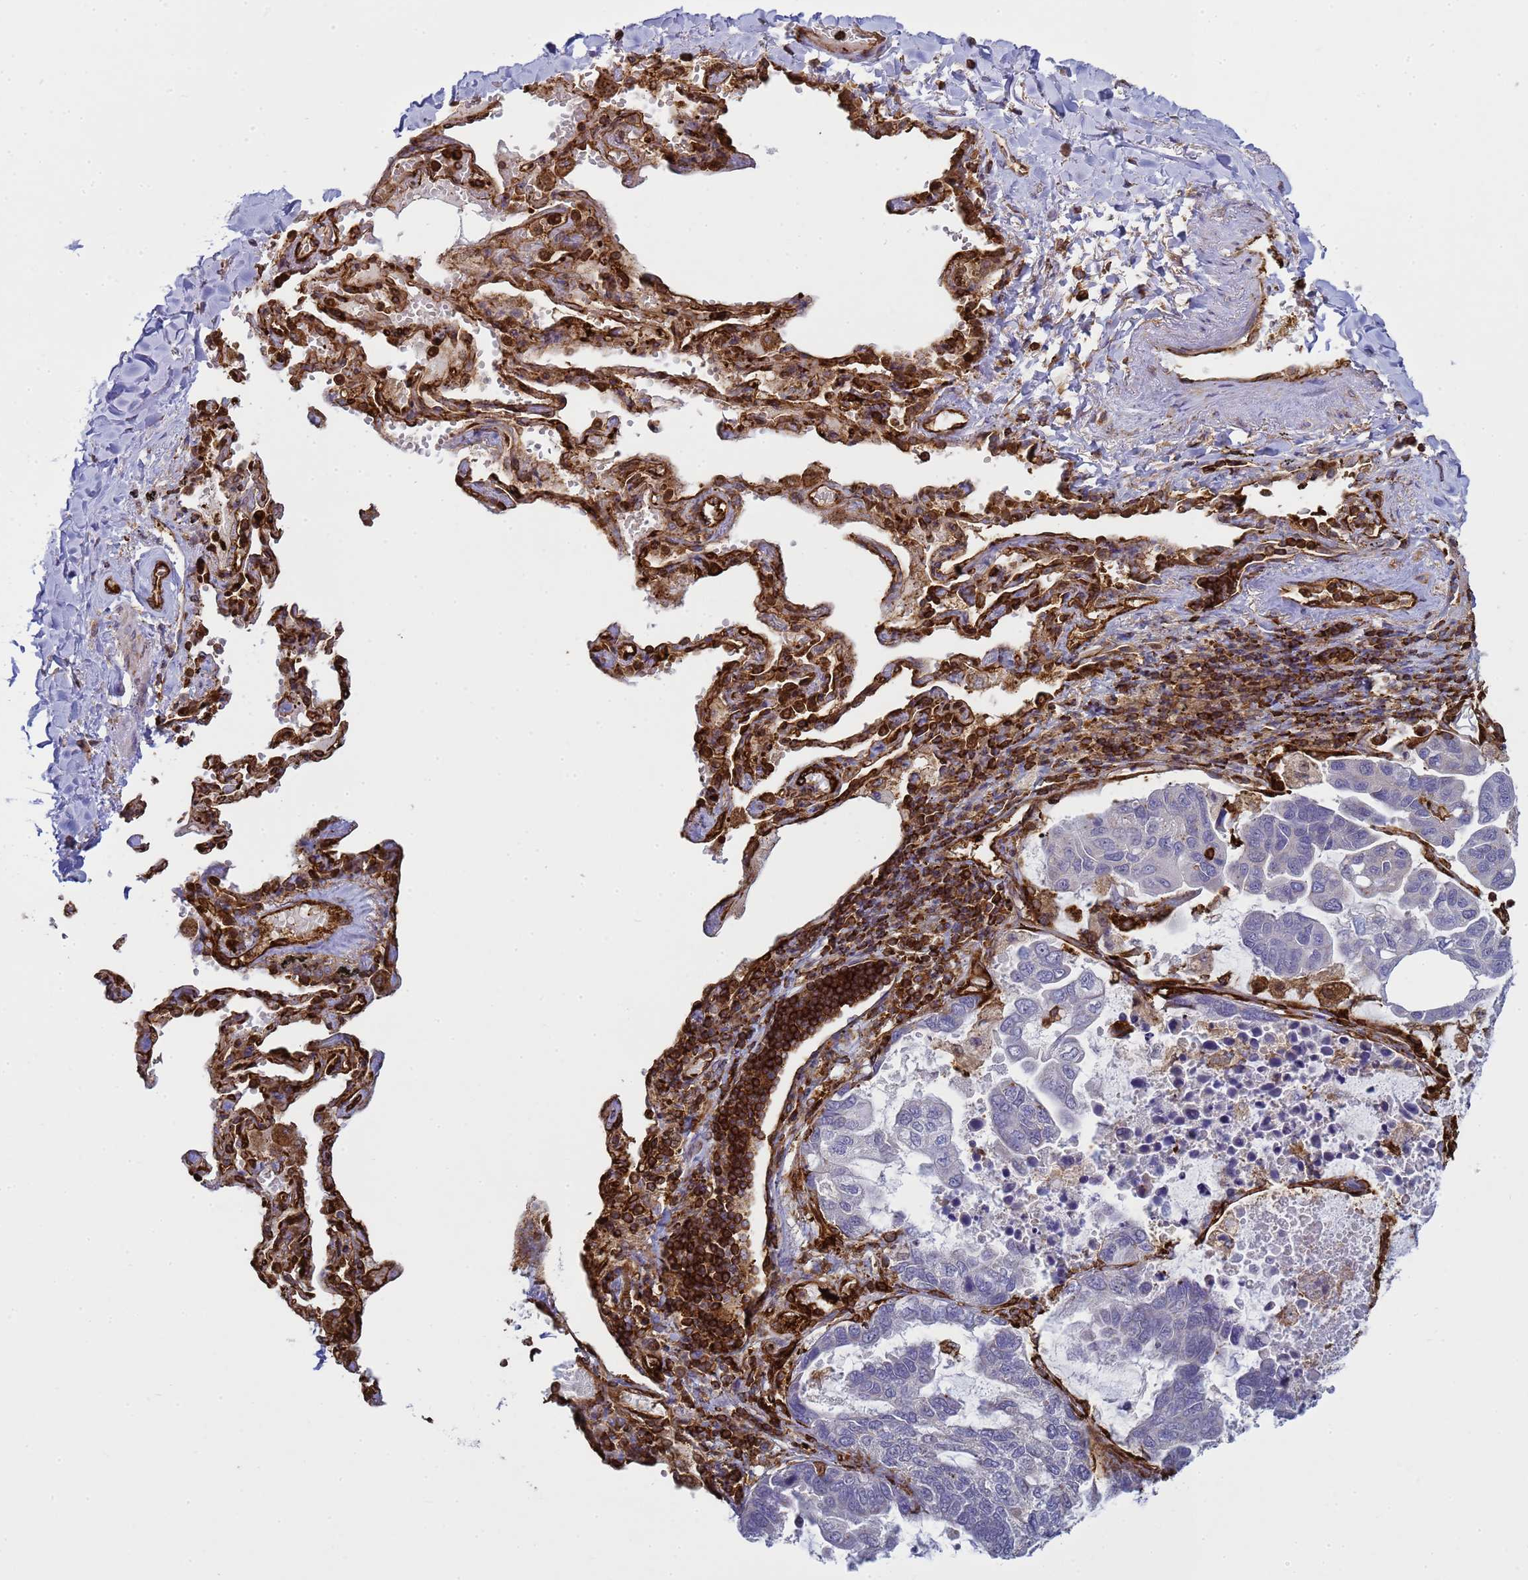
{"staining": {"intensity": "negative", "quantity": "none", "location": "none"}, "tissue": "lung cancer", "cell_type": "Tumor cells", "image_type": "cancer", "snomed": [{"axis": "morphology", "description": "Adenocarcinoma, NOS"}, {"axis": "topography", "description": "Lung"}], "caption": "An image of adenocarcinoma (lung) stained for a protein shows no brown staining in tumor cells.", "gene": "ZBTB8OS", "patient": {"sex": "male", "age": 64}}